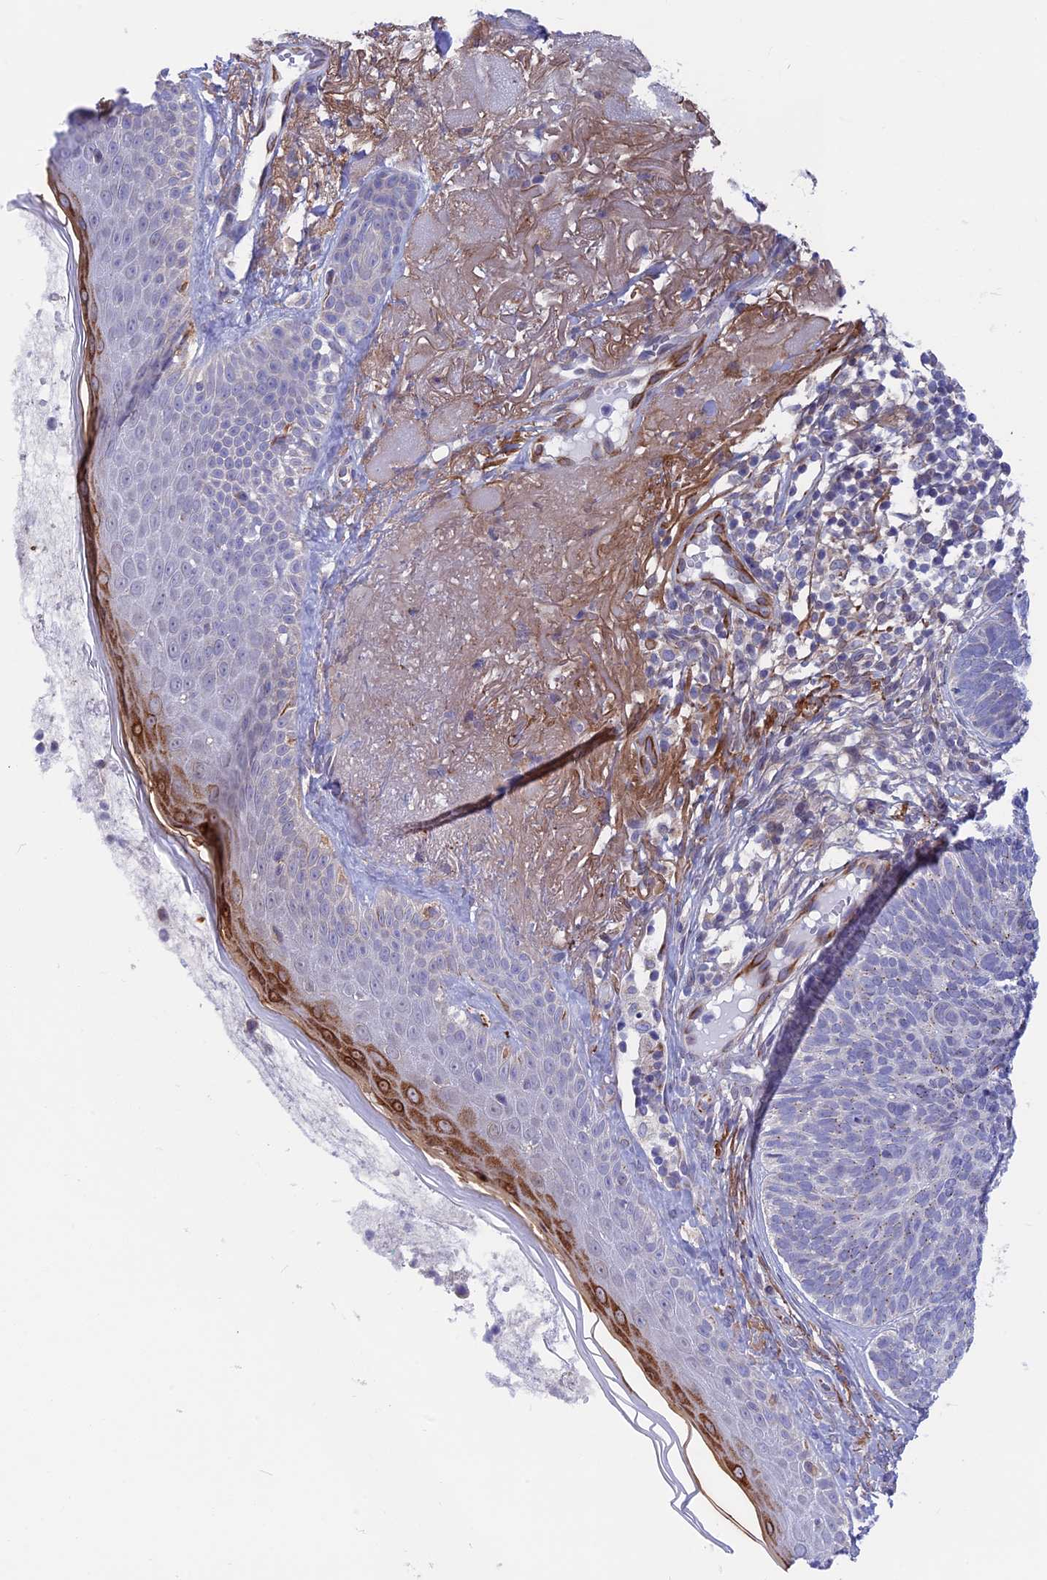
{"staining": {"intensity": "negative", "quantity": "none", "location": "none"}, "tissue": "skin cancer", "cell_type": "Tumor cells", "image_type": "cancer", "snomed": [{"axis": "morphology", "description": "Normal tissue, NOS"}, {"axis": "morphology", "description": "Basal cell carcinoma"}, {"axis": "topography", "description": "Skin"}], "caption": "Basal cell carcinoma (skin) stained for a protein using immunohistochemistry (IHC) reveals no positivity tumor cells.", "gene": "PLAC9", "patient": {"sex": "male", "age": 66}}